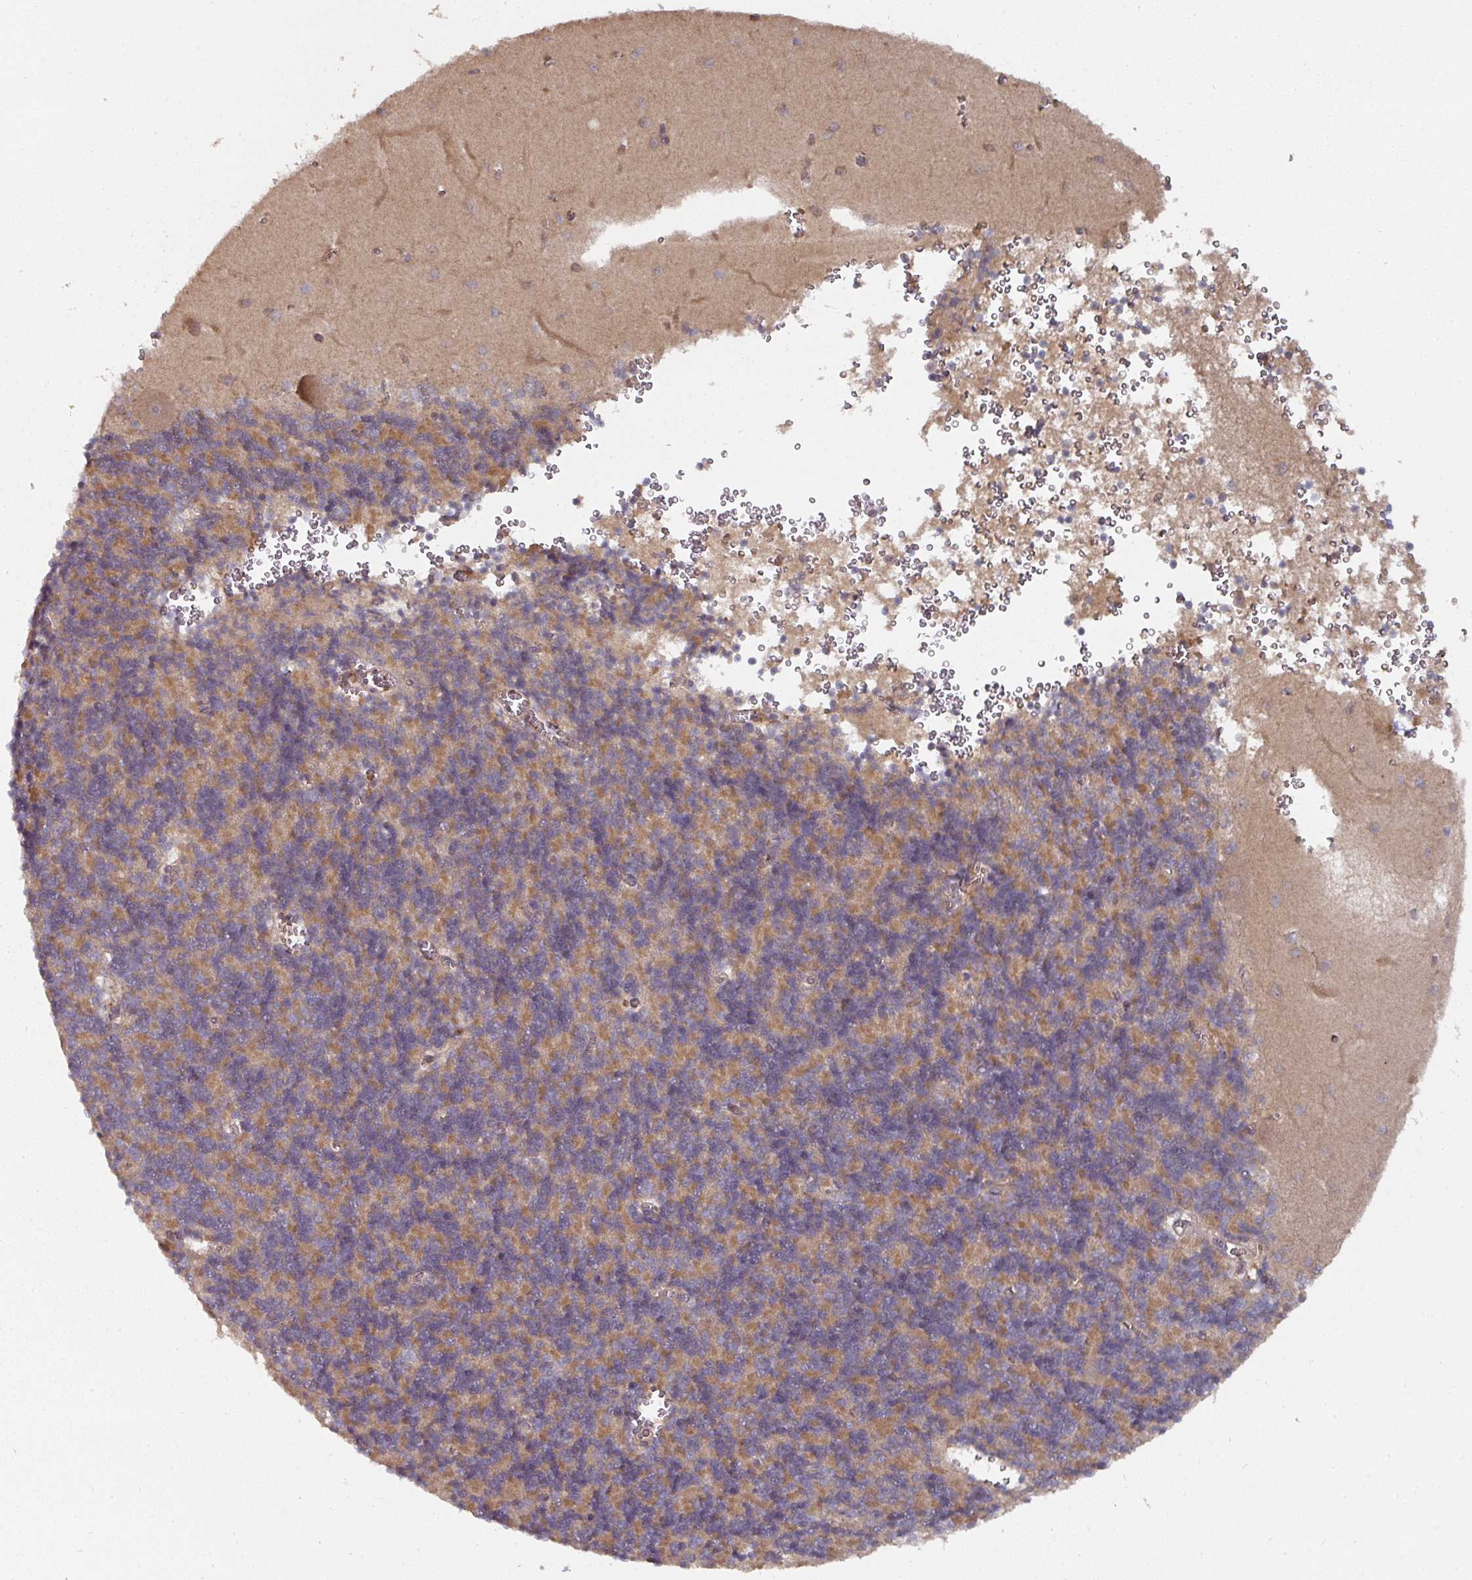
{"staining": {"intensity": "strong", "quantity": "25%-75%", "location": "cytoplasmic/membranous"}, "tissue": "cerebellum", "cell_type": "Cells in granular layer", "image_type": "normal", "snomed": [{"axis": "morphology", "description": "Normal tissue, NOS"}, {"axis": "topography", "description": "Cerebellum"}], "caption": "Strong cytoplasmic/membranous protein expression is present in approximately 25%-75% of cells in granular layer in cerebellum. (Brightfield microscopy of DAB IHC at high magnification).", "gene": "CEP95", "patient": {"sex": "male", "age": 37}}